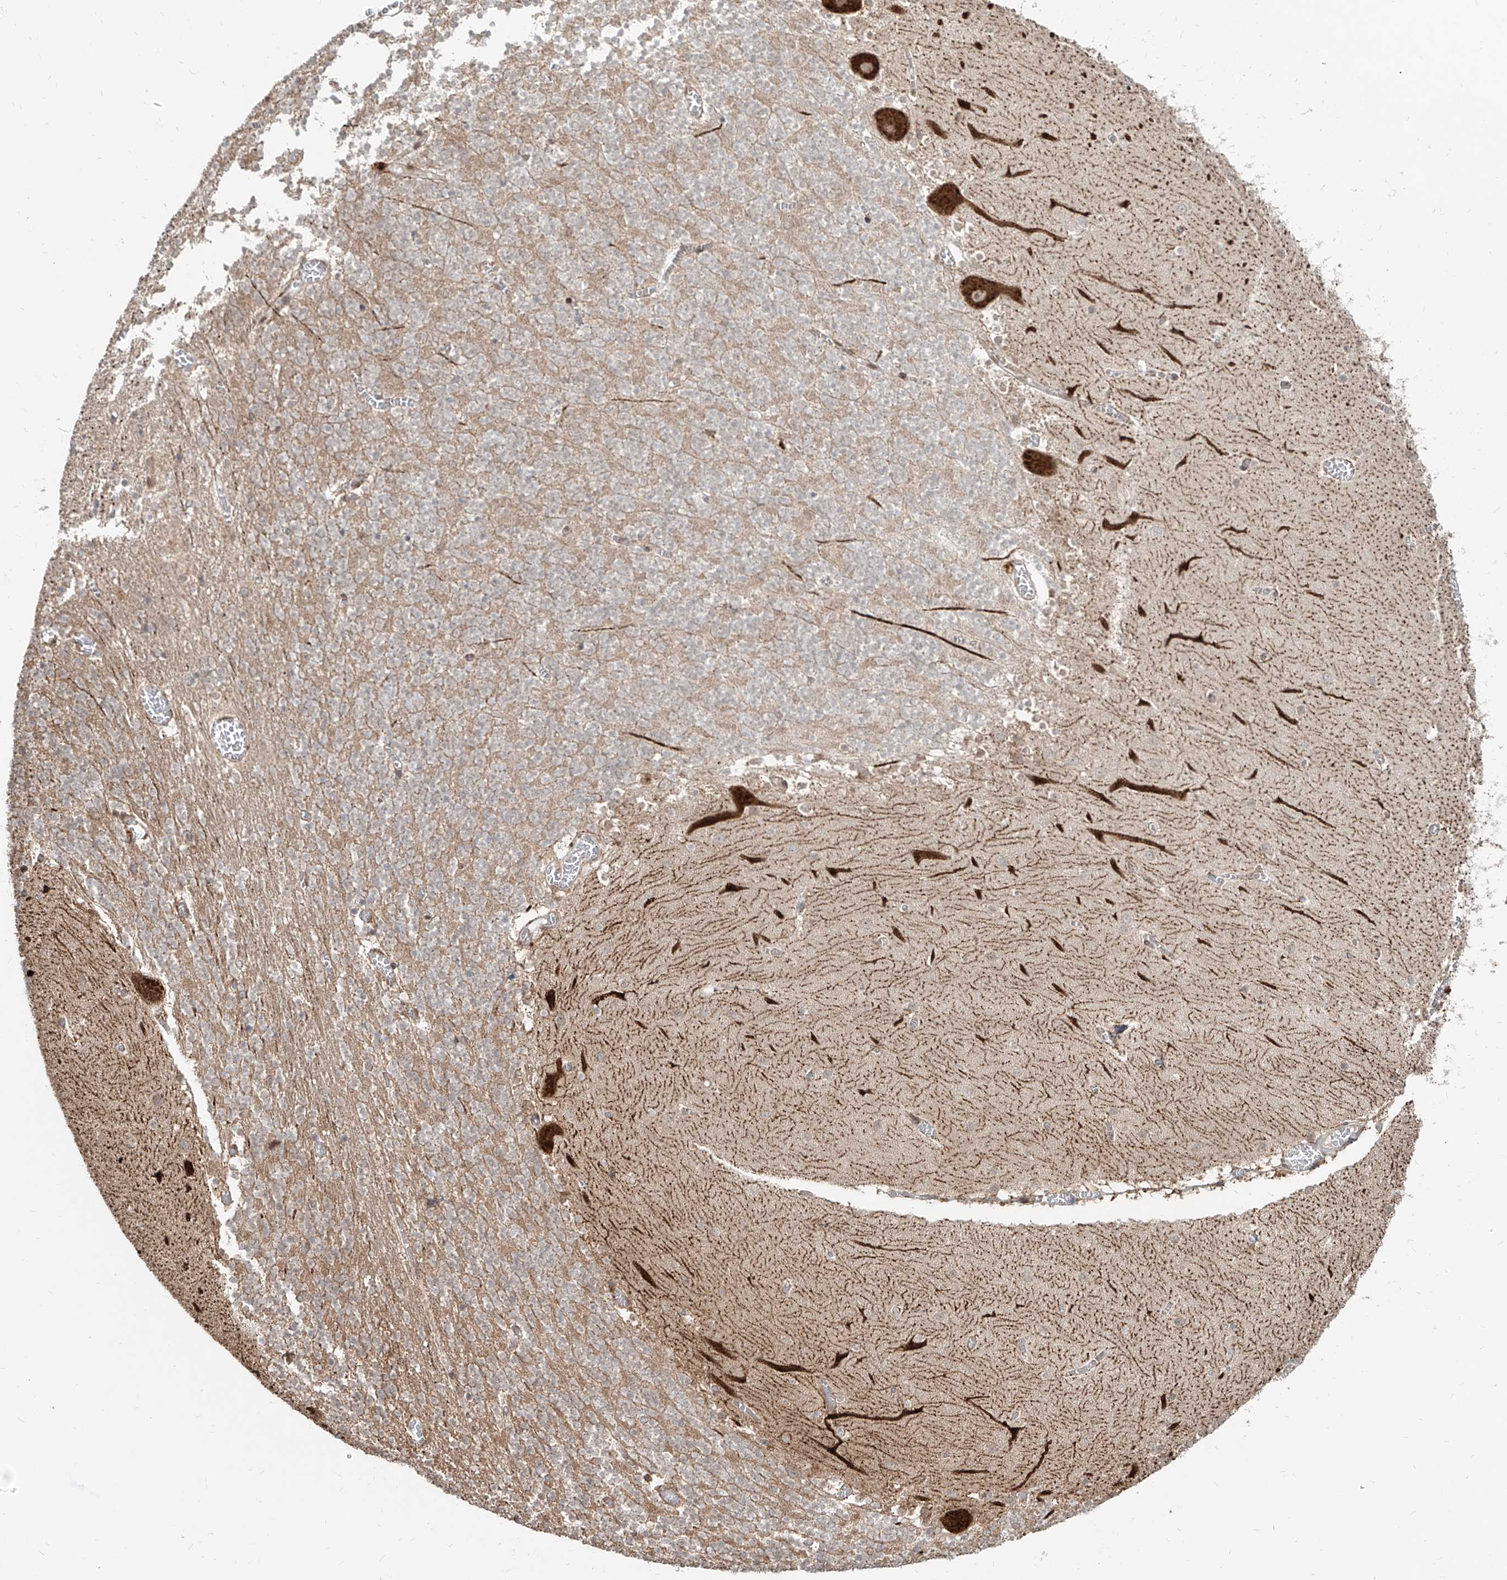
{"staining": {"intensity": "moderate", "quantity": "25%-75%", "location": "cytoplasmic/membranous"}, "tissue": "cerebellum", "cell_type": "Cells in granular layer", "image_type": "normal", "snomed": [{"axis": "morphology", "description": "Normal tissue, NOS"}, {"axis": "topography", "description": "Cerebellum"}], "caption": "Immunohistochemical staining of unremarkable cerebellum shows medium levels of moderate cytoplasmic/membranous expression in about 25%-75% of cells in granular layer.", "gene": "ZNF710", "patient": {"sex": "female", "age": 28}}